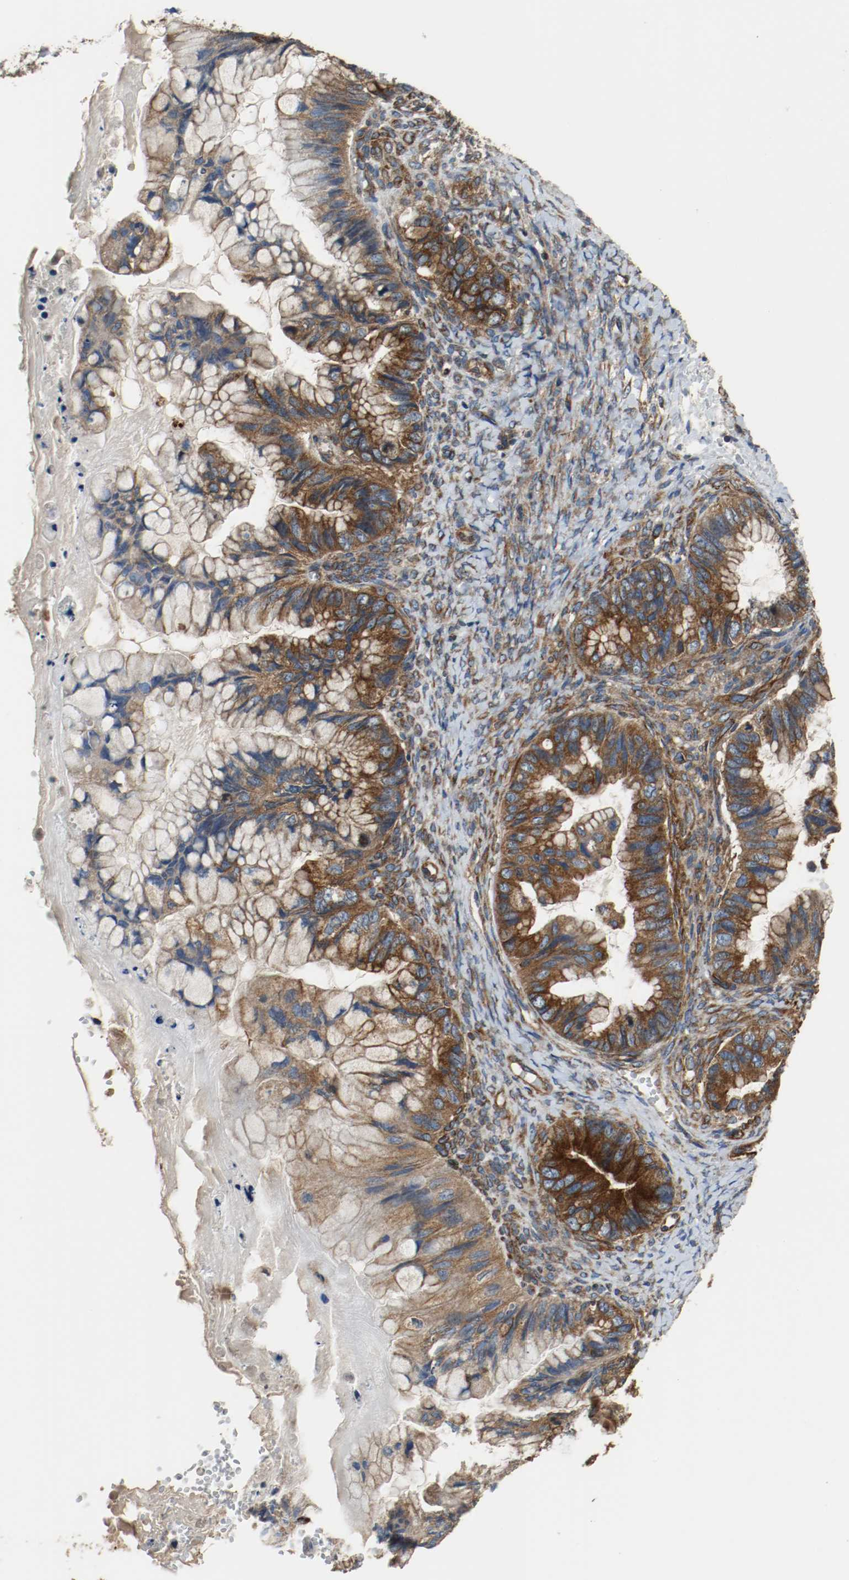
{"staining": {"intensity": "strong", "quantity": ">75%", "location": "cytoplasmic/membranous"}, "tissue": "ovarian cancer", "cell_type": "Tumor cells", "image_type": "cancer", "snomed": [{"axis": "morphology", "description": "Cystadenocarcinoma, mucinous, NOS"}, {"axis": "topography", "description": "Ovary"}], "caption": "Mucinous cystadenocarcinoma (ovarian) stained for a protein demonstrates strong cytoplasmic/membranous positivity in tumor cells.", "gene": "TUBA3D", "patient": {"sex": "female", "age": 36}}